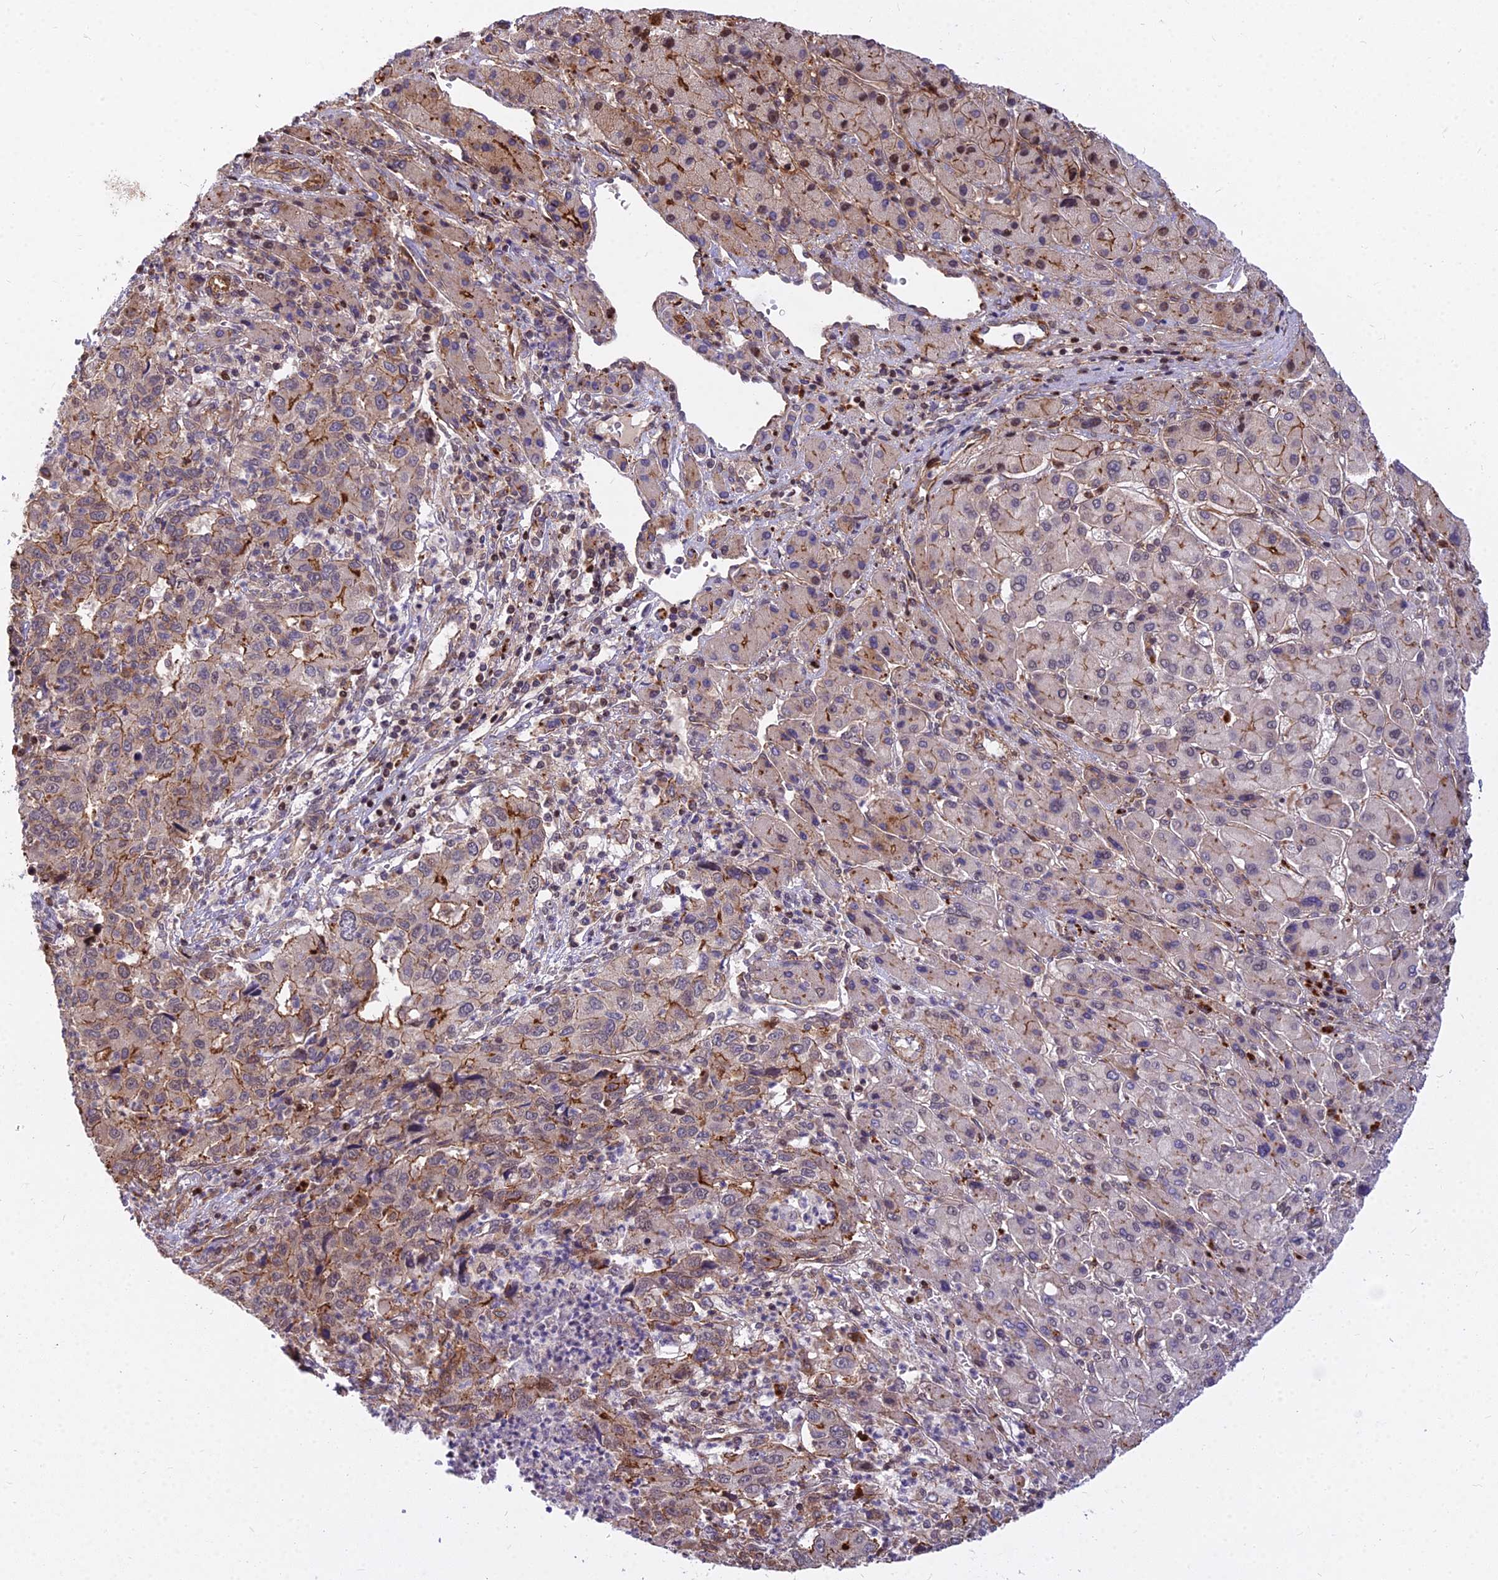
{"staining": {"intensity": "moderate", "quantity": "25%-75%", "location": "cytoplasmic/membranous"}, "tissue": "liver cancer", "cell_type": "Tumor cells", "image_type": "cancer", "snomed": [{"axis": "morphology", "description": "Carcinoma, Hepatocellular, NOS"}, {"axis": "topography", "description": "Liver"}], "caption": "Immunohistochemistry image of neoplastic tissue: liver cancer stained using immunohistochemistry (IHC) displays medium levels of moderate protein expression localized specifically in the cytoplasmic/membranous of tumor cells, appearing as a cytoplasmic/membranous brown color.", "gene": "GLYATL3", "patient": {"sex": "male", "age": 63}}